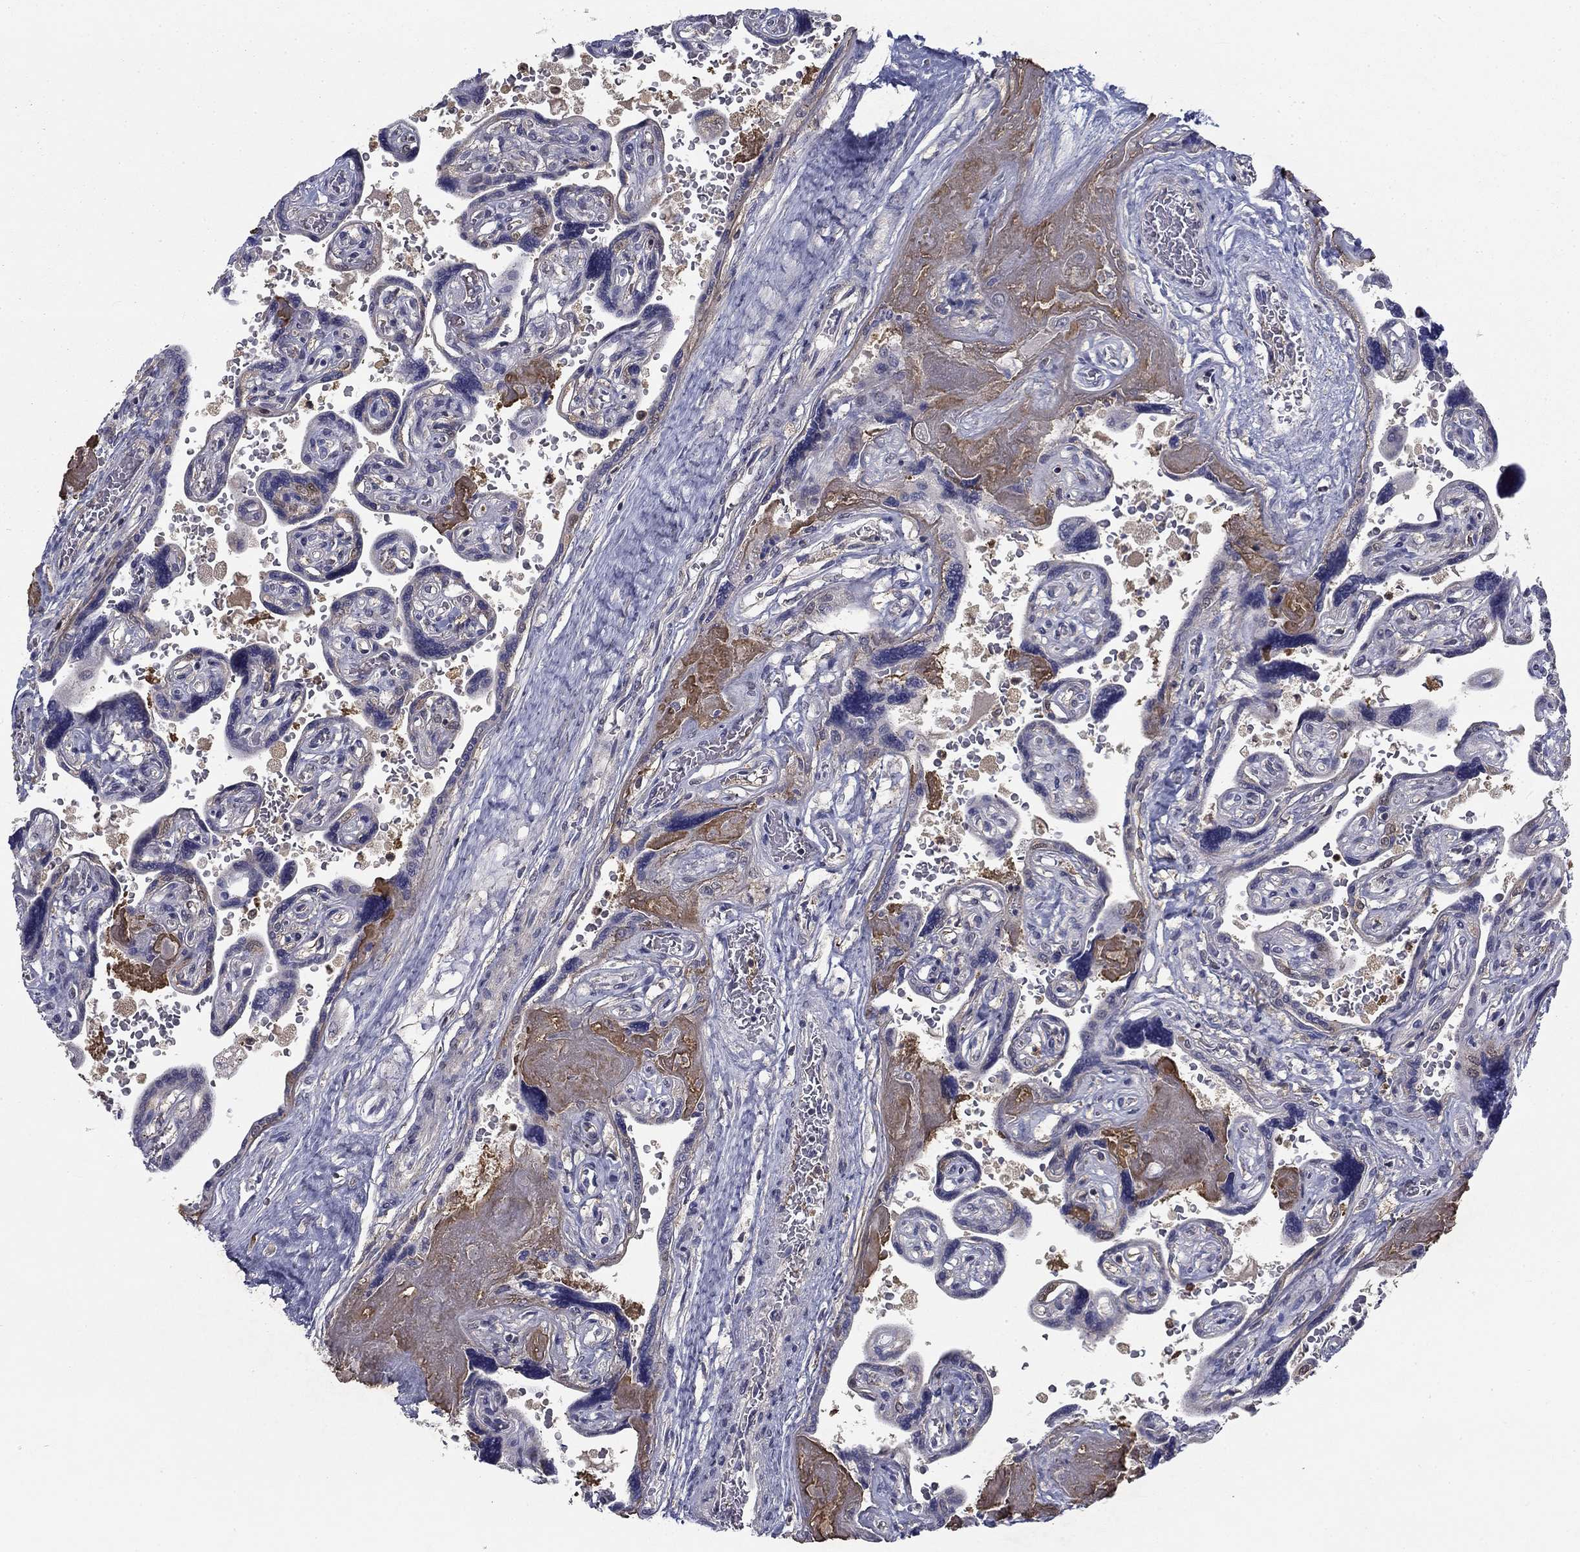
{"staining": {"intensity": "negative", "quantity": "none", "location": "none"}, "tissue": "placenta", "cell_type": "Decidual cells", "image_type": "normal", "snomed": [{"axis": "morphology", "description": "Normal tissue, NOS"}, {"axis": "topography", "description": "Placenta"}], "caption": "The photomicrograph shows no staining of decidual cells in benign placenta.", "gene": "NIT2", "patient": {"sex": "female", "age": 32}}